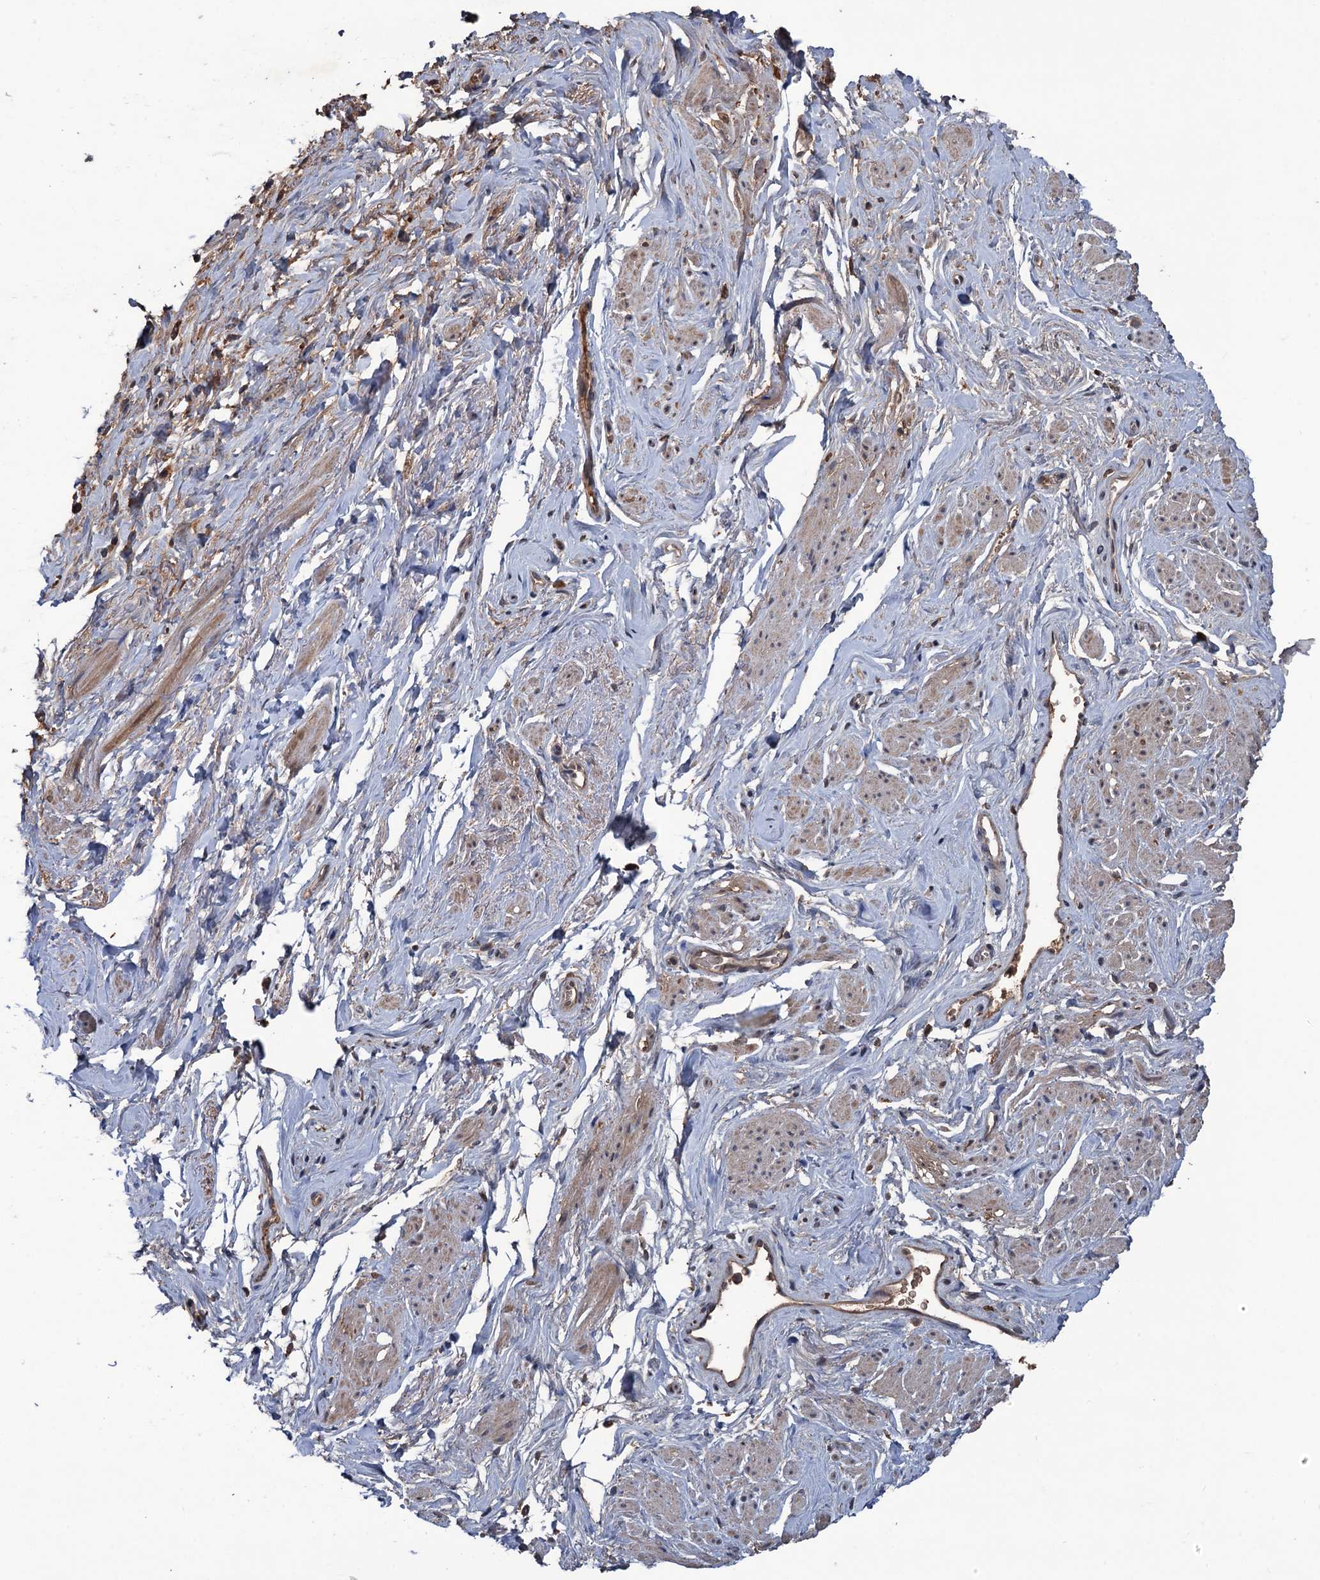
{"staining": {"intensity": "moderate", "quantity": "<25%", "location": "cytoplasmic/membranous"}, "tissue": "smooth muscle", "cell_type": "Smooth muscle cells", "image_type": "normal", "snomed": [{"axis": "morphology", "description": "Normal tissue, NOS"}, {"axis": "topography", "description": "Smooth muscle"}, {"axis": "topography", "description": "Peripheral nerve tissue"}], "caption": "Protein staining of unremarkable smooth muscle demonstrates moderate cytoplasmic/membranous expression in about <25% of smooth muscle cells. The protein of interest is stained brown, and the nuclei are stained in blue (DAB IHC with brightfield microscopy, high magnification).", "gene": "ZNF438", "patient": {"sex": "male", "age": 69}}